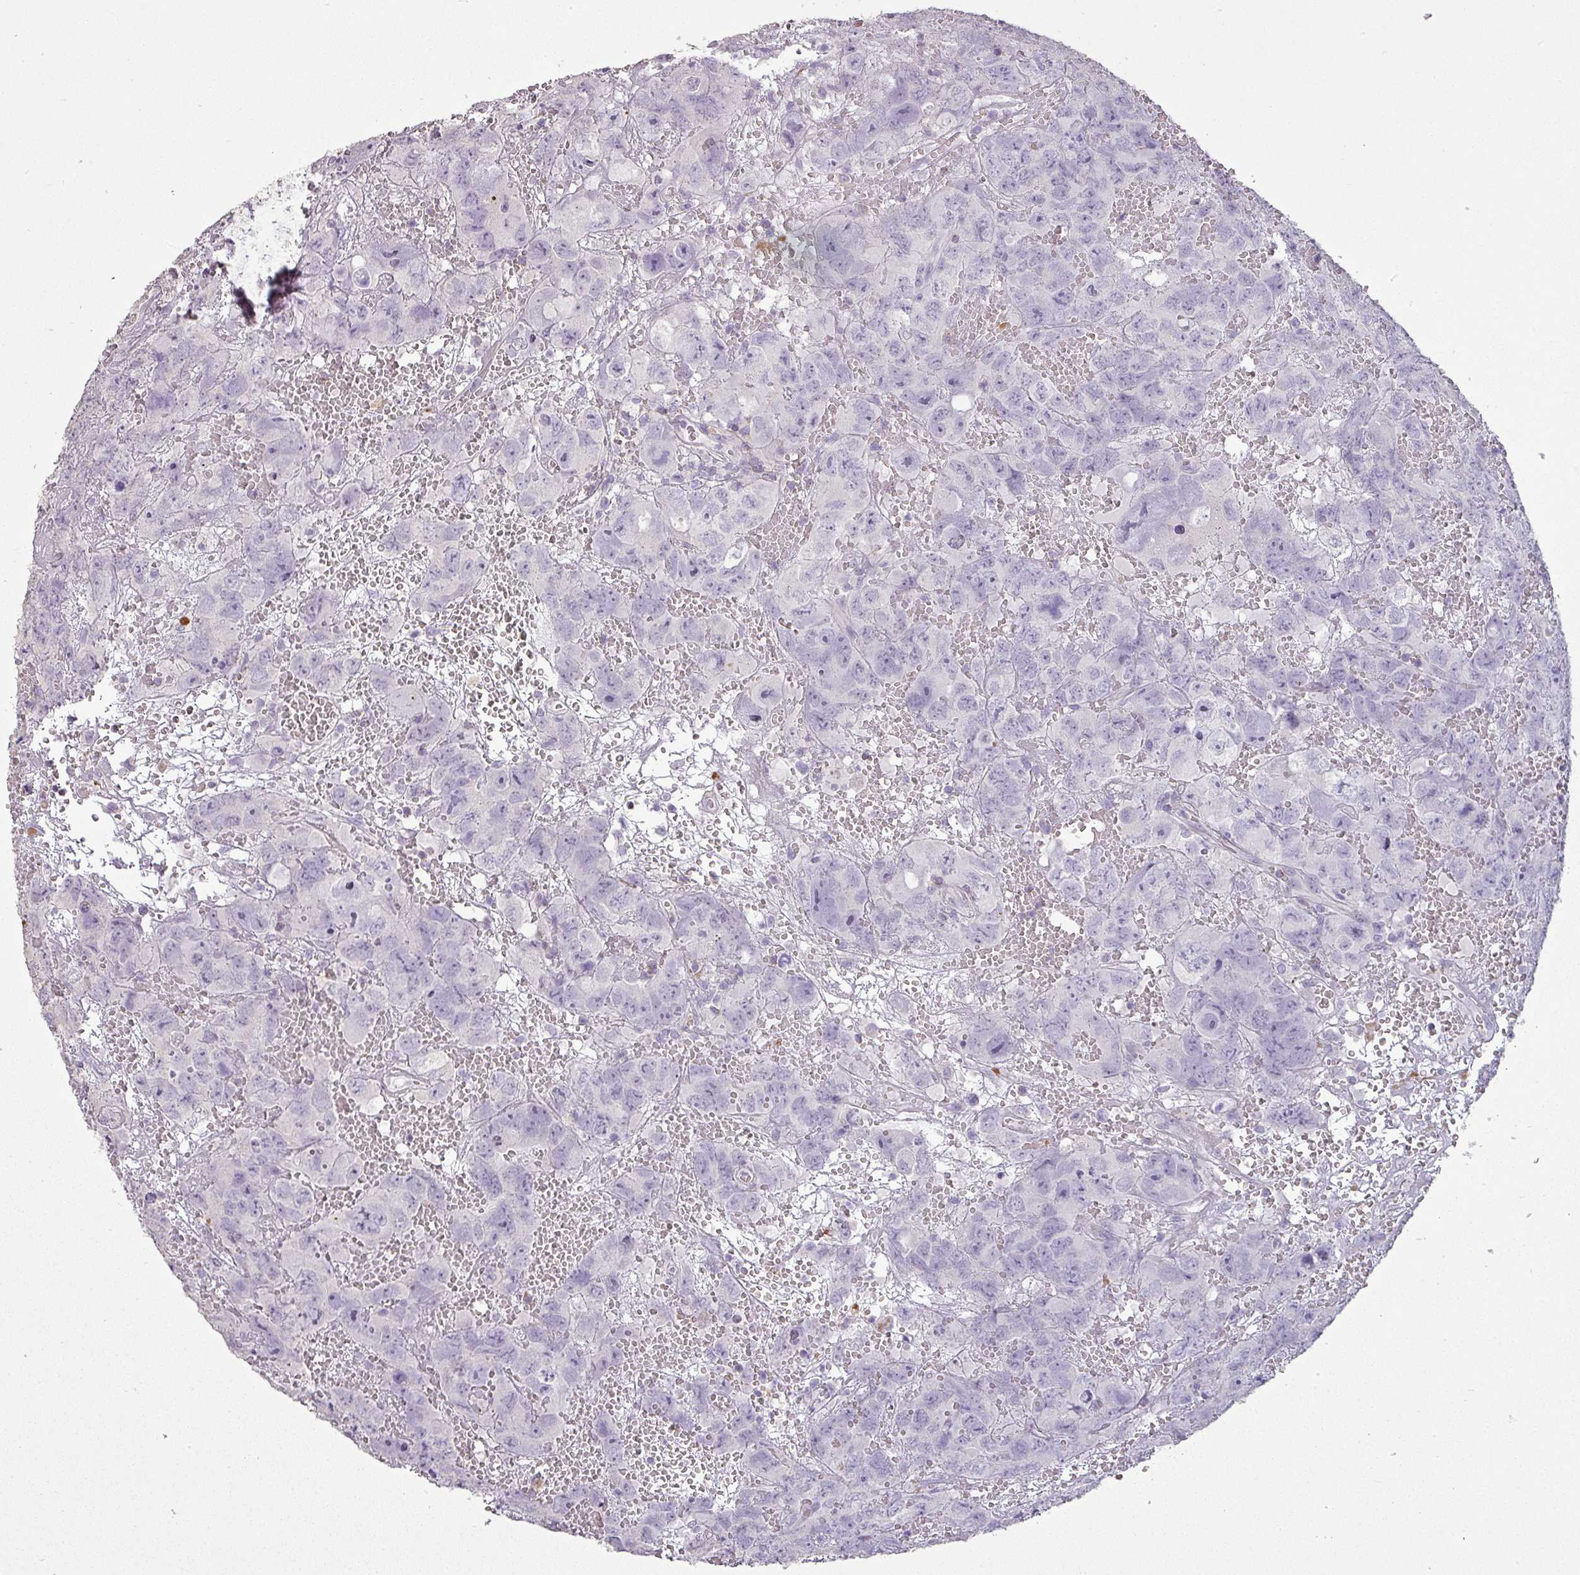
{"staining": {"intensity": "negative", "quantity": "none", "location": "none"}, "tissue": "testis cancer", "cell_type": "Tumor cells", "image_type": "cancer", "snomed": [{"axis": "morphology", "description": "Carcinoma, Embryonal, NOS"}, {"axis": "topography", "description": "Testis"}], "caption": "A photomicrograph of testis cancer stained for a protein reveals no brown staining in tumor cells.", "gene": "LY9", "patient": {"sex": "male", "age": 45}}